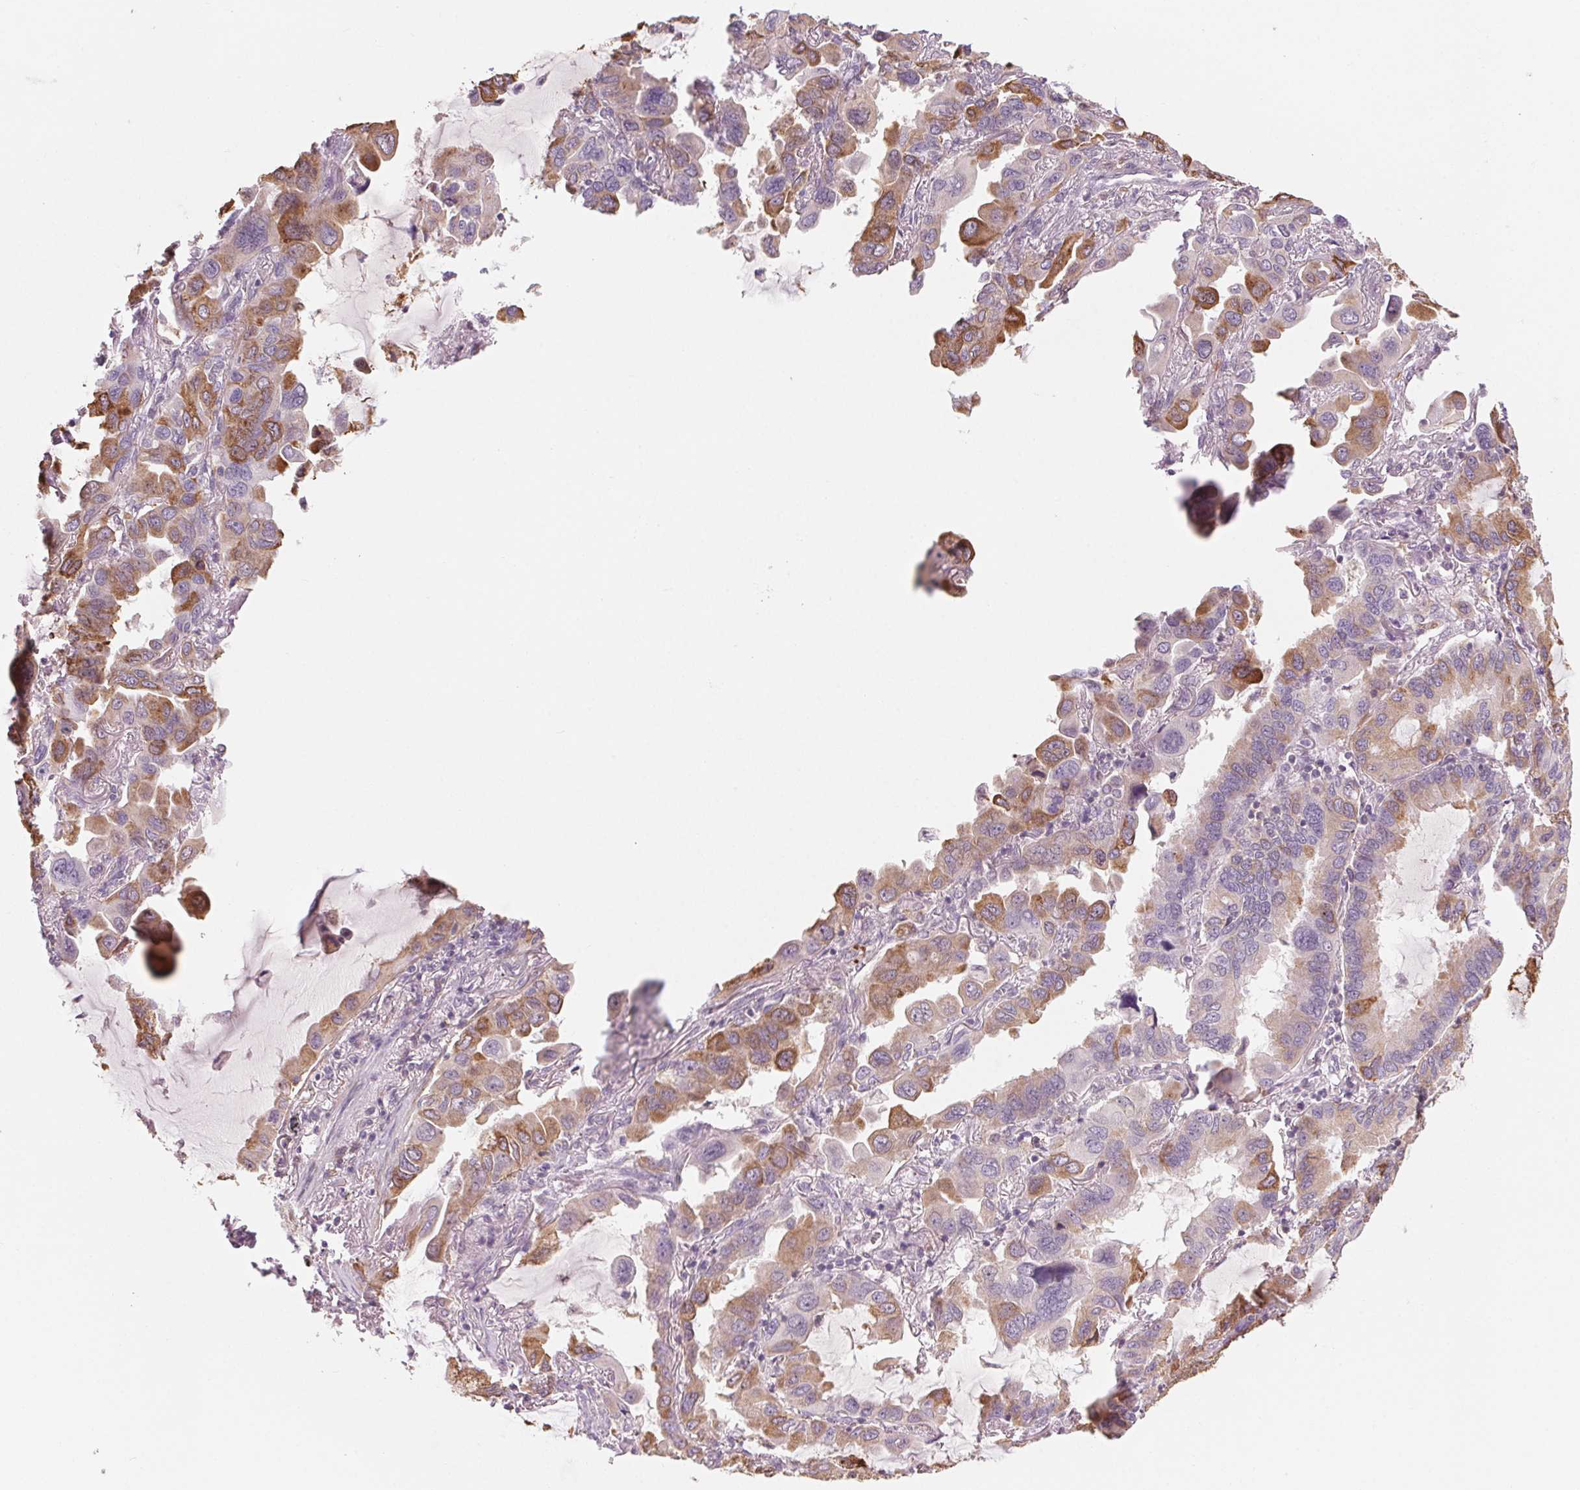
{"staining": {"intensity": "moderate", "quantity": "25%-75%", "location": "cytoplasmic/membranous"}, "tissue": "lung cancer", "cell_type": "Tumor cells", "image_type": "cancer", "snomed": [{"axis": "morphology", "description": "Adenocarcinoma, NOS"}, {"axis": "topography", "description": "Lung"}], "caption": "Adenocarcinoma (lung) stained for a protein demonstrates moderate cytoplasmic/membranous positivity in tumor cells. The staining was performed using DAB, with brown indicating positive protein expression. Nuclei are stained blue with hematoxylin.", "gene": "HHLA2", "patient": {"sex": "male", "age": 64}}